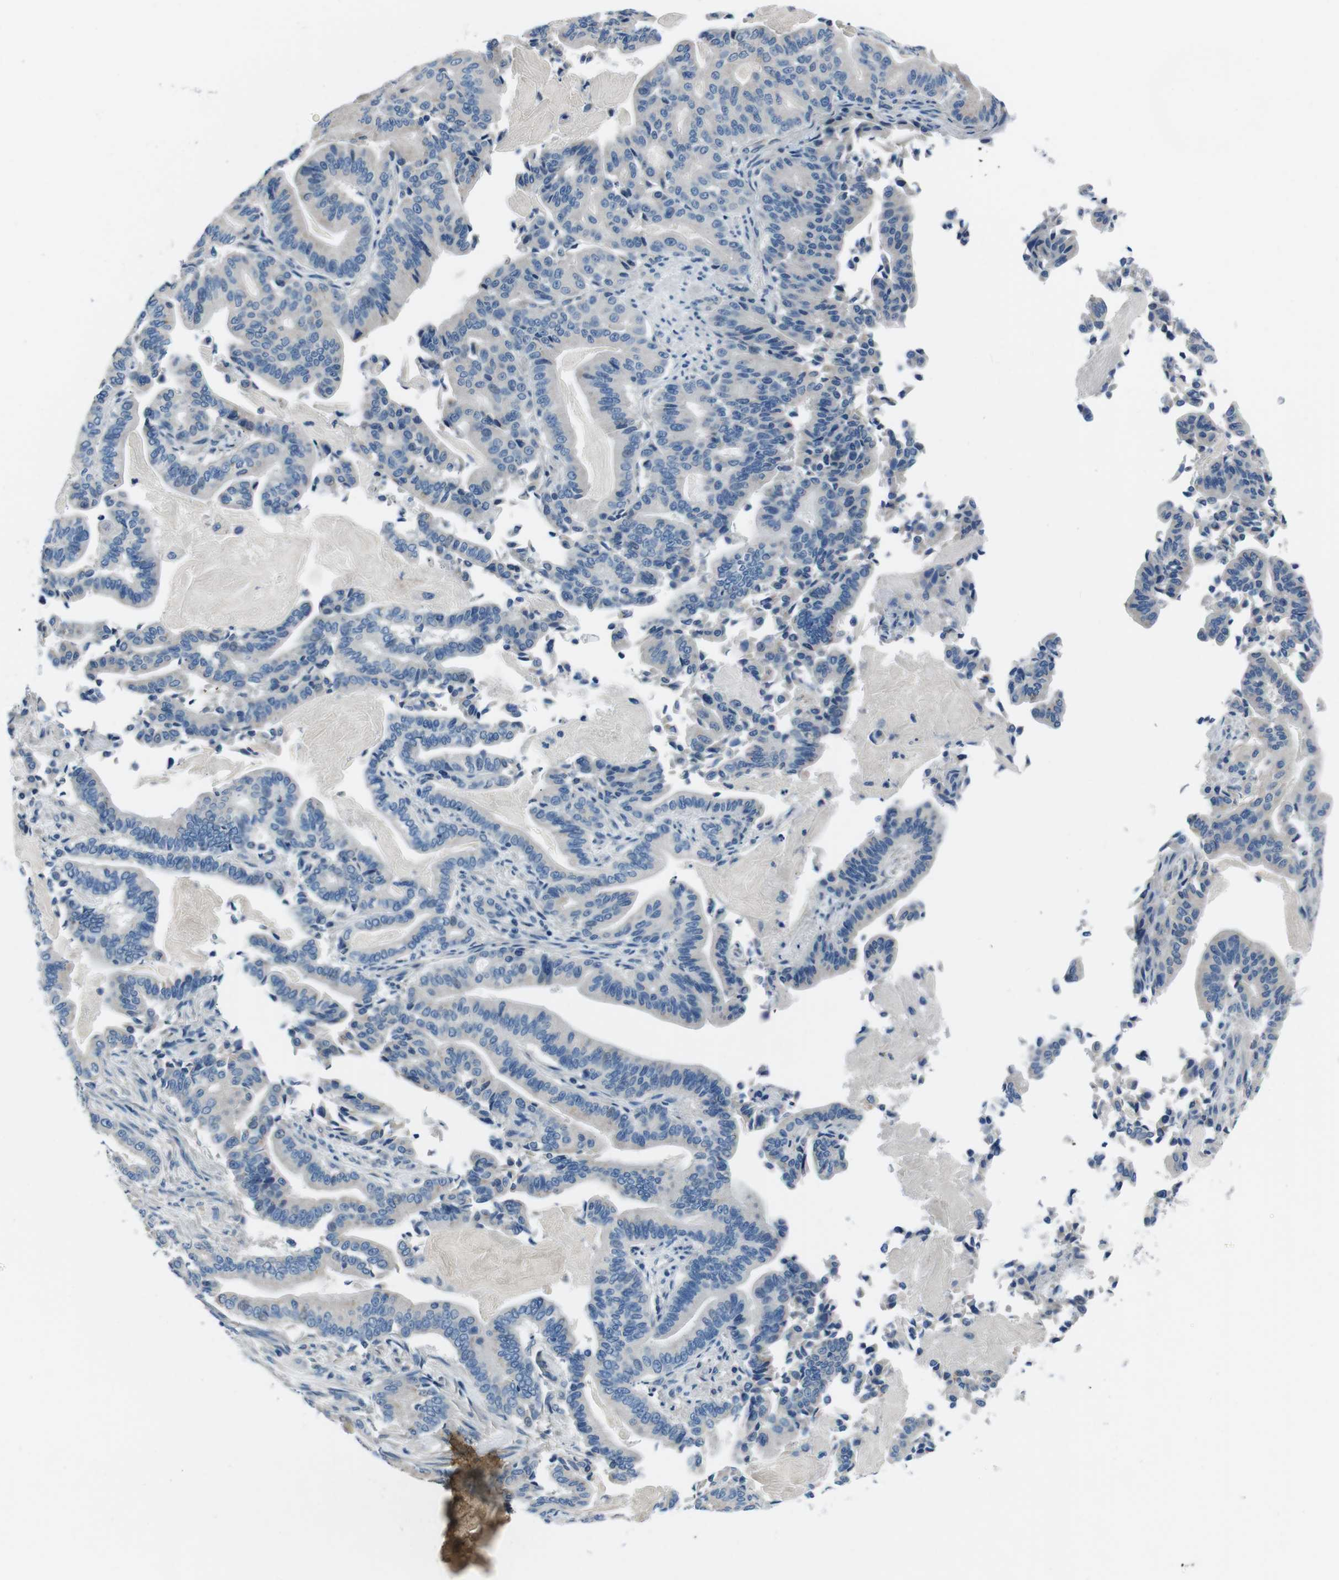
{"staining": {"intensity": "negative", "quantity": "none", "location": "none"}, "tissue": "pancreatic cancer", "cell_type": "Tumor cells", "image_type": "cancer", "snomed": [{"axis": "morphology", "description": "Normal tissue, NOS"}, {"axis": "morphology", "description": "Adenocarcinoma, NOS"}, {"axis": "topography", "description": "Pancreas"}], "caption": "Immunohistochemistry (IHC) histopathology image of neoplastic tissue: human pancreatic cancer (adenocarcinoma) stained with DAB (3,3'-diaminobenzidine) reveals no significant protein staining in tumor cells. Nuclei are stained in blue.", "gene": "CASQ1", "patient": {"sex": "male", "age": 63}}